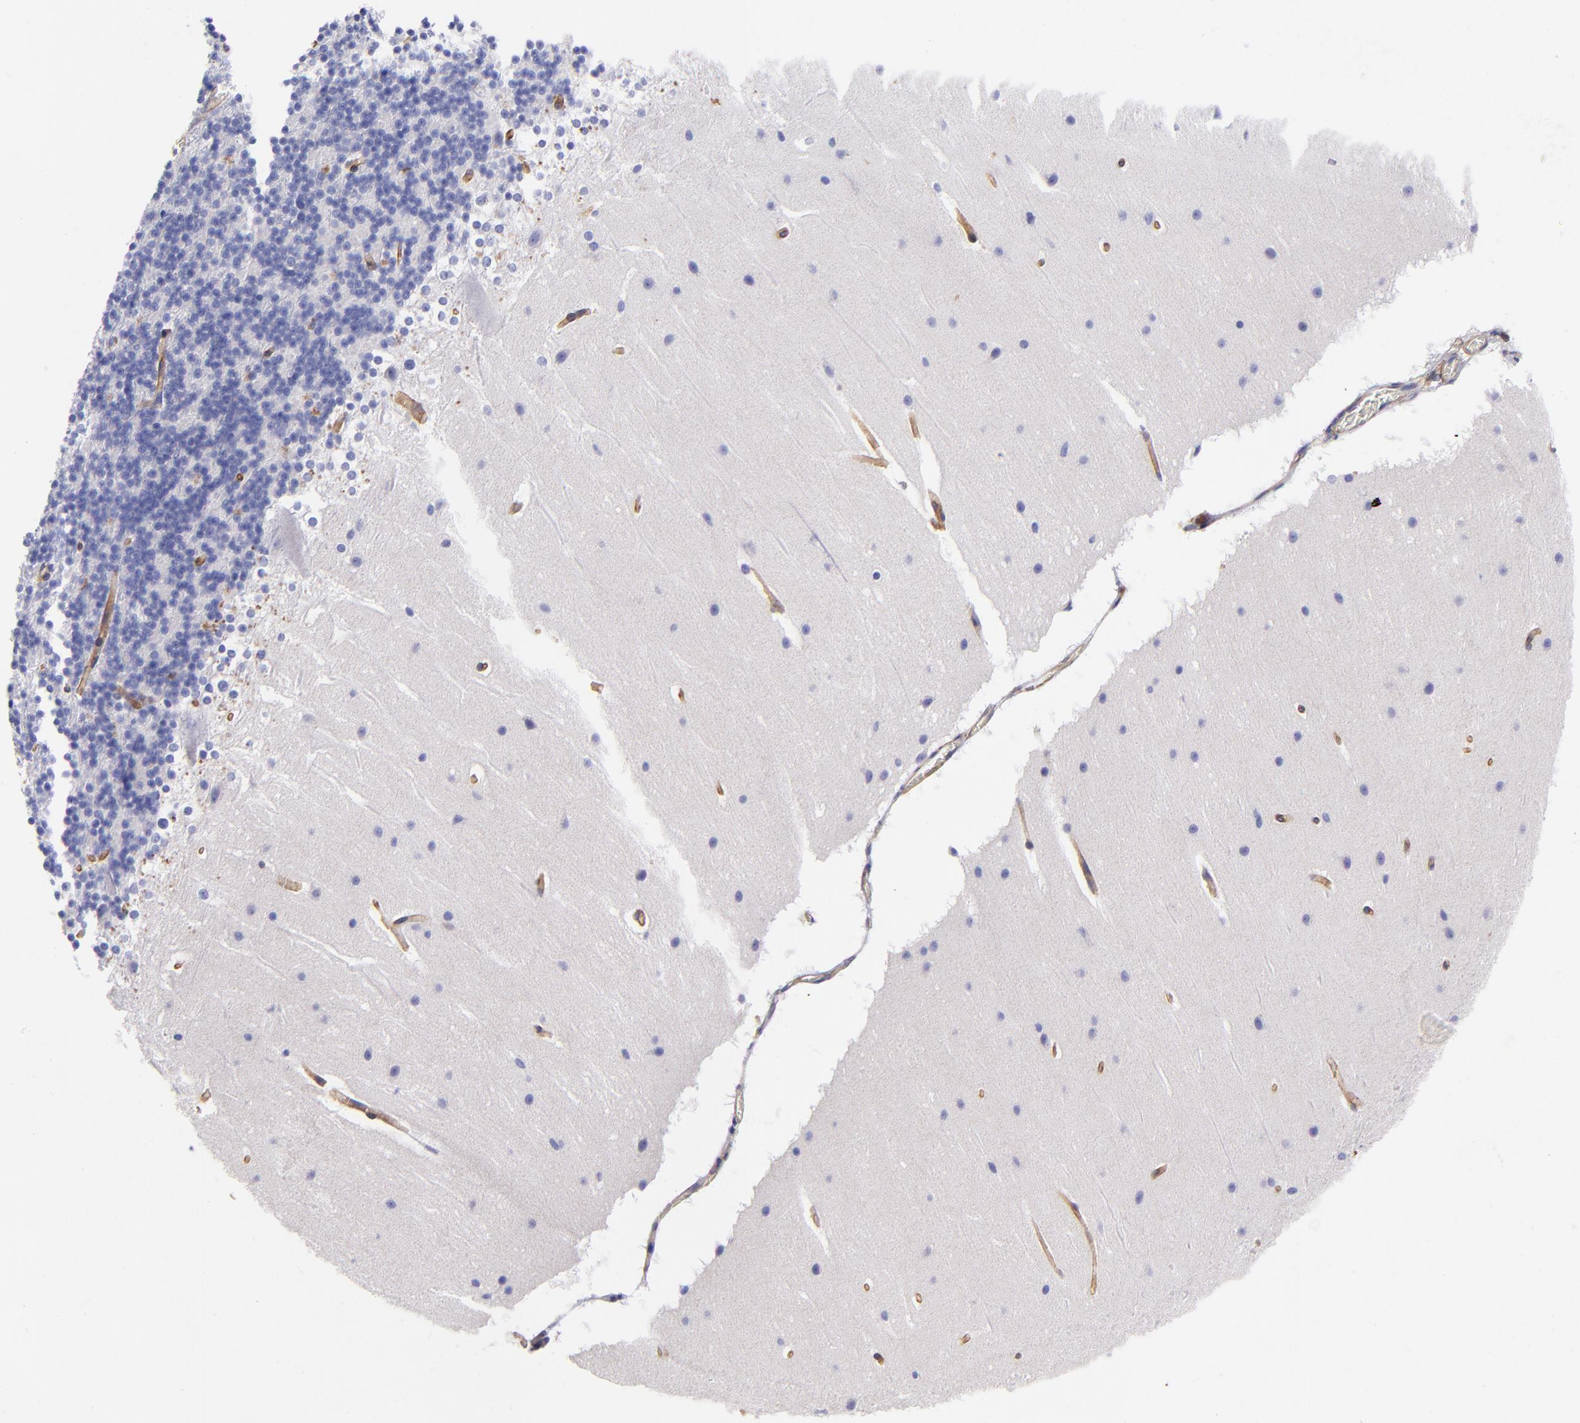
{"staining": {"intensity": "negative", "quantity": "none", "location": "none"}, "tissue": "cerebellum", "cell_type": "Cells in granular layer", "image_type": "normal", "snomed": [{"axis": "morphology", "description": "Normal tissue, NOS"}, {"axis": "topography", "description": "Cerebellum"}], "caption": "A micrograph of human cerebellum is negative for staining in cells in granular layer. (Immunohistochemistry (ihc), brightfield microscopy, high magnification).", "gene": "PPFIBP1", "patient": {"sex": "female", "age": 19}}